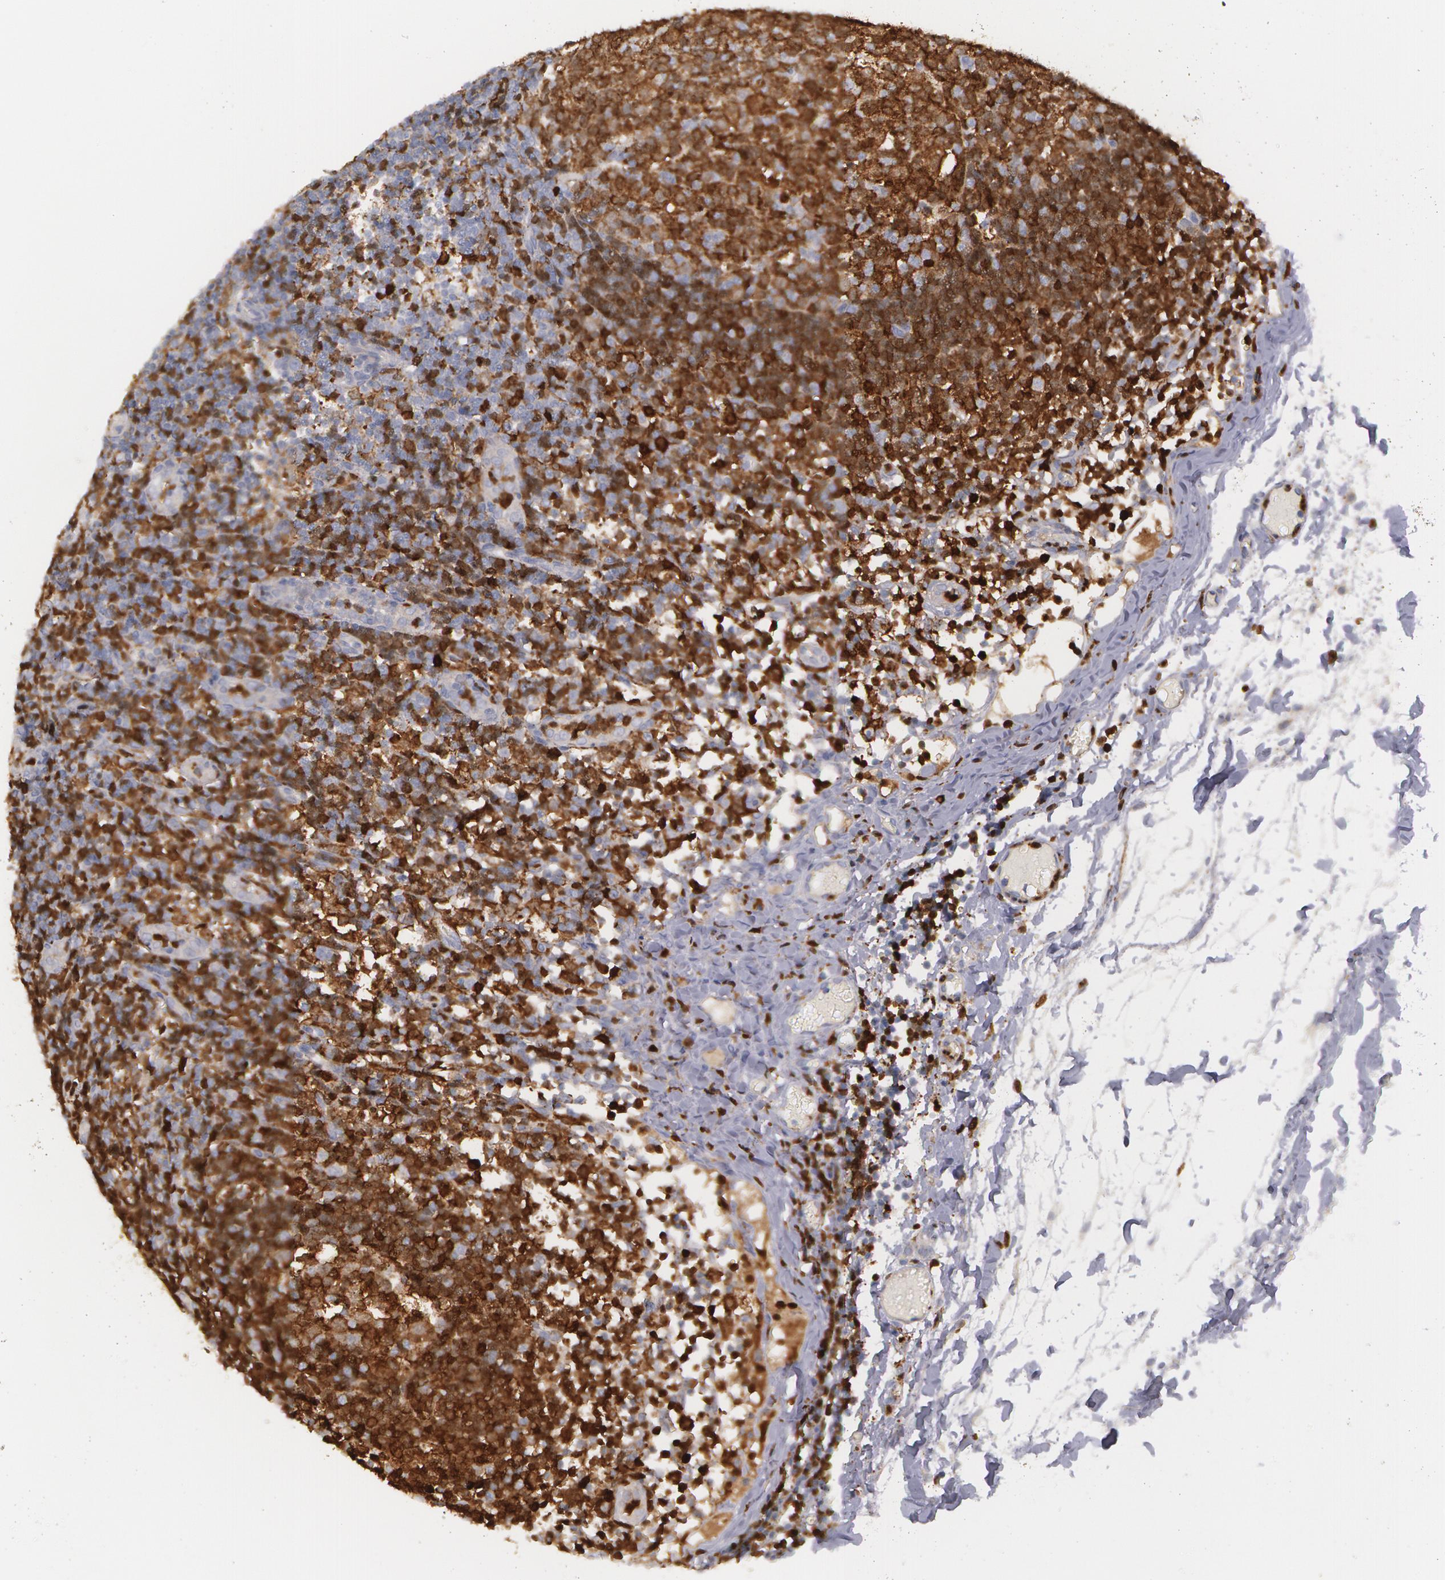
{"staining": {"intensity": "strong", "quantity": ">75%", "location": "cytoplasmic/membranous"}, "tissue": "lymph node", "cell_type": "Germinal center cells", "image_type": "normal", "snomed": [{"axis": "morphology", "description": "Normal tissue, NOS"}, {"axis": "morphology", "description": "Inflammation, NOS"}, {"axis": "topography", "description": "Lymph node"}, {"axis": "topography", "description": "Salivary gland"}], "caption": "DAB (3,3'-diaminobenzidine) immunohistochemical staining of benign lymph node shows strong cytoplasmic/membranous protein expression in approximately >75% of germinal center cells.", "gene": "SYK", "patient": {"sex": "male", "age": 3}}